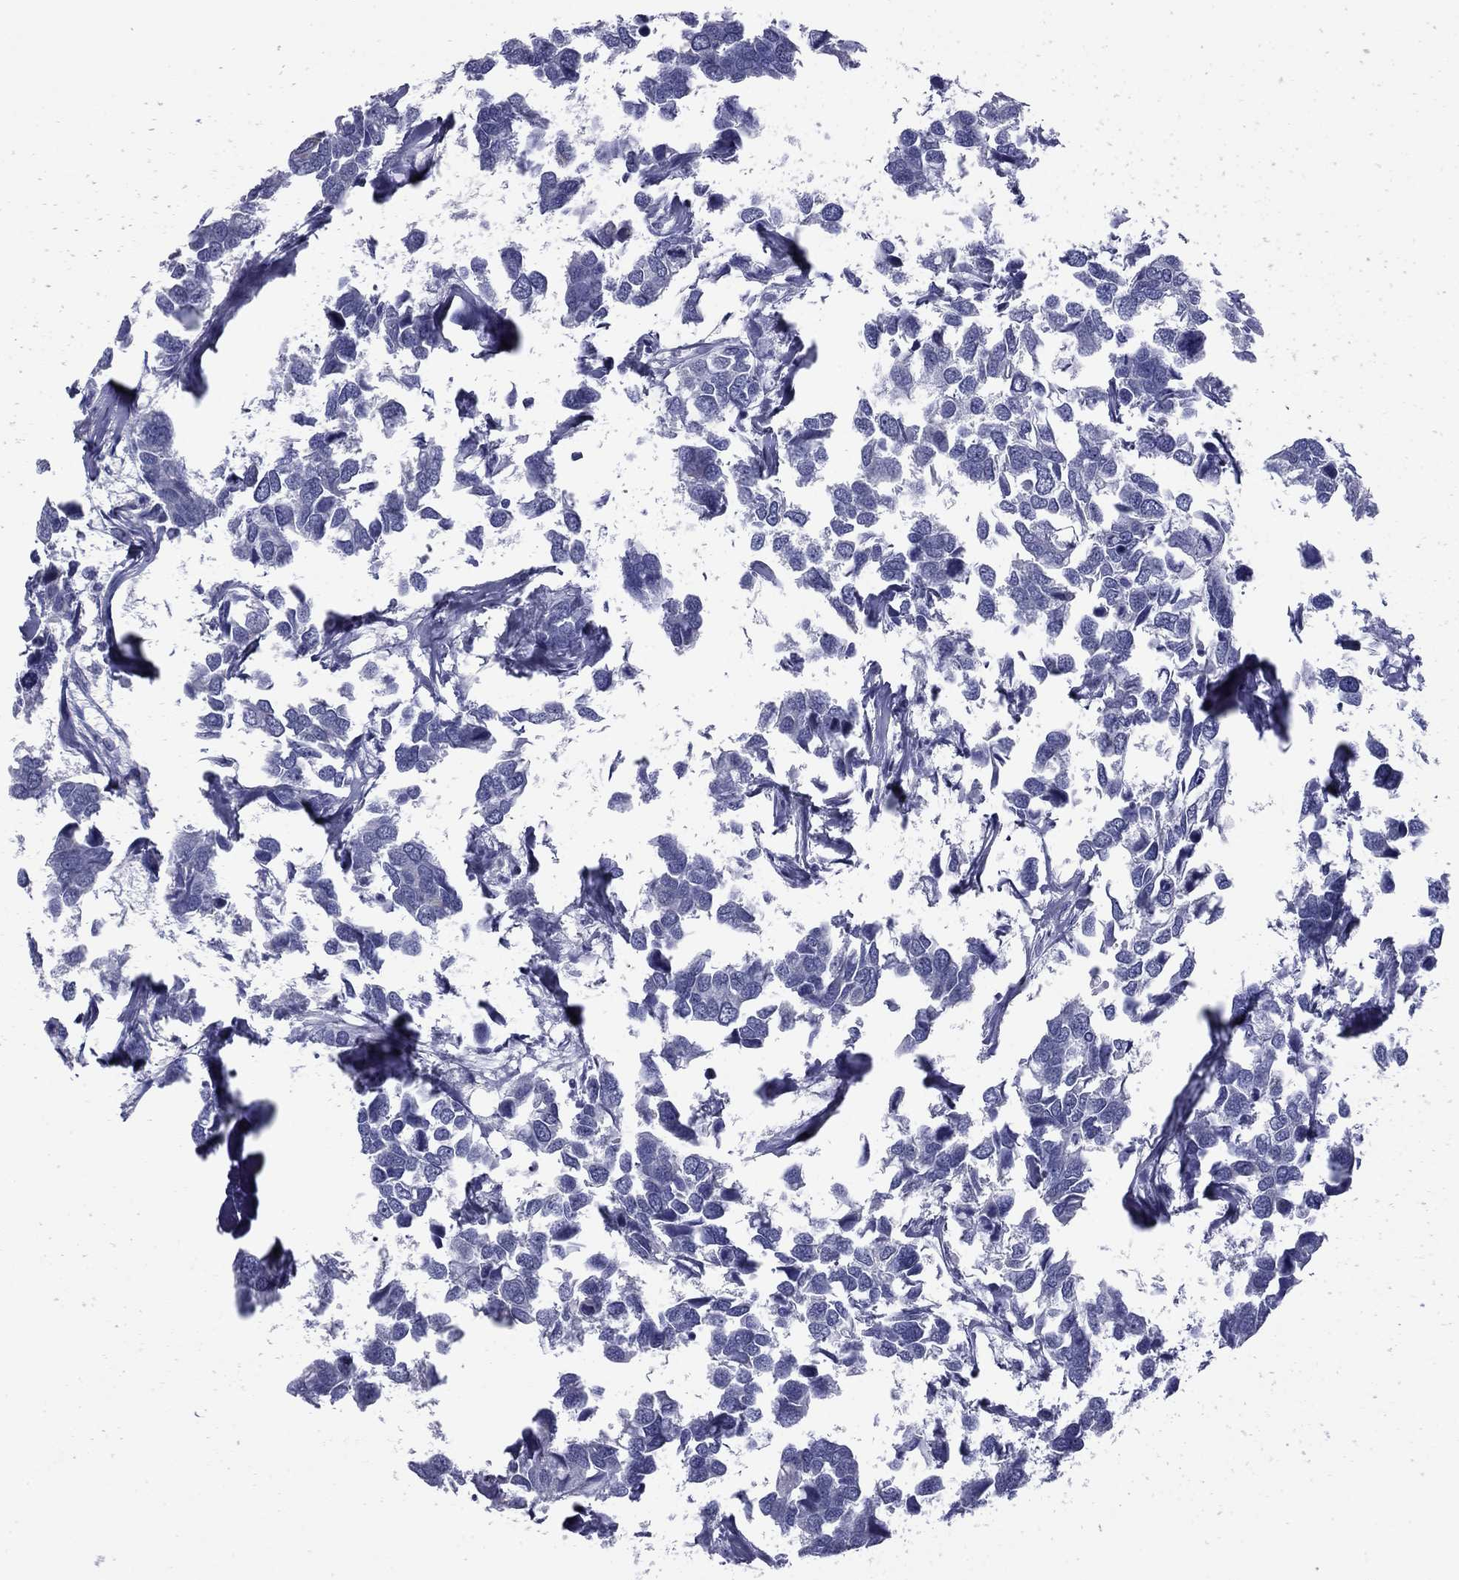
{"staining": {"intensity": "negative", "quantity": "none", "location": "none"}, "tissue": "breast cancer", "cell_type": "Tumor cells", "image_type": "cancer", "snomed": [{"axis": "morphology", "description": "Duct carcinoma"}, {"axis": "topography", "description": "Breast"}], "caption": "Immunohistochemistry (IHC) histopathology image of neoplastic tissue: breast invasive ductal carcinoma stained with DAB displays no significant protein positivity in tumor cells.", "gene": "HAO1", "patient": {"sex": "female", "age": 83}}